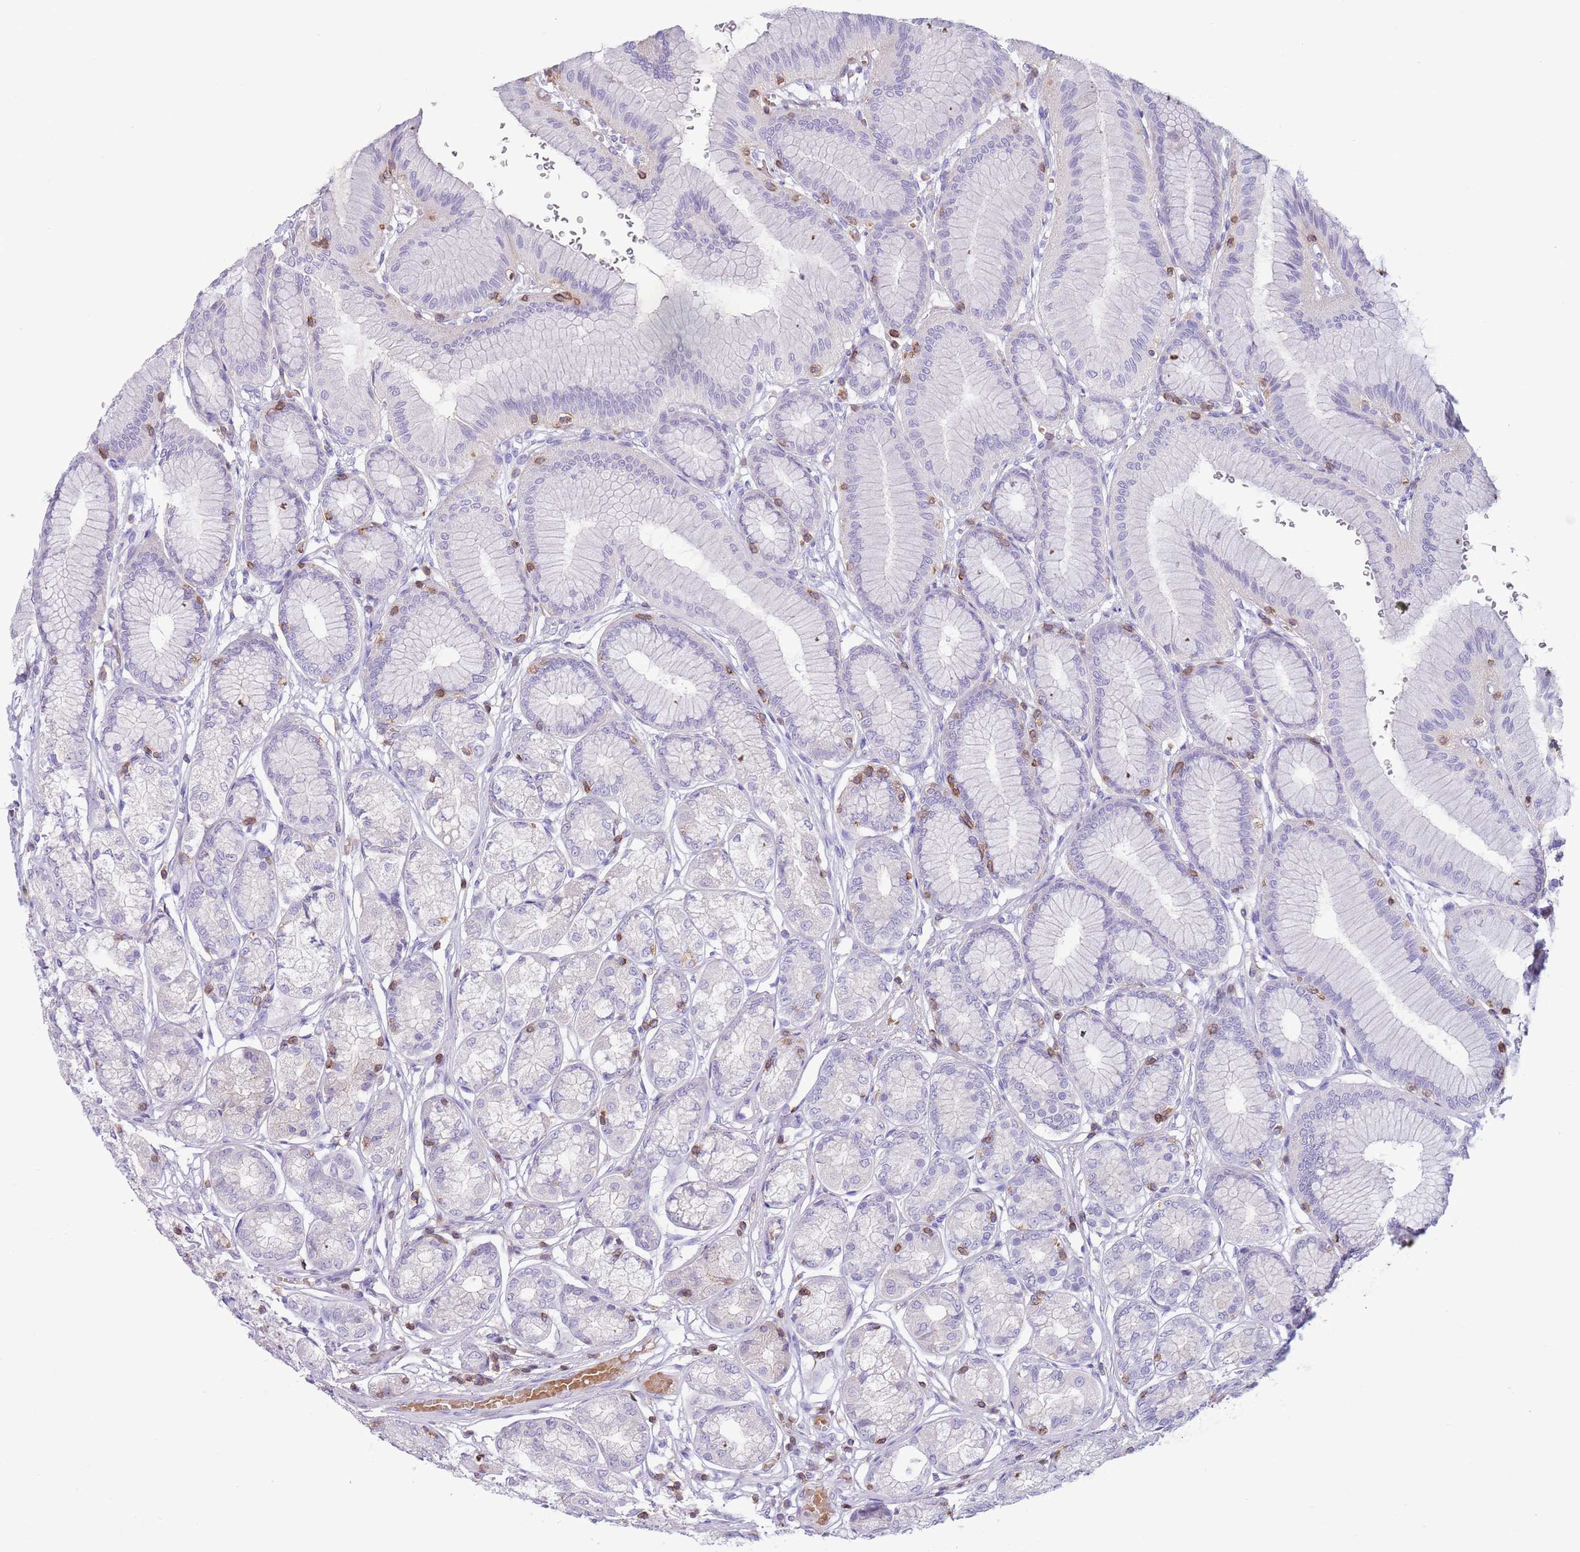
{"staining": {"intensity": "negative", "quantity": "none", "location": "none"}, "tissue": "stomach", "cell_type": "Glandular cells", "image_type": "normal", "snomed": [{"axis": "morphology", "description": "Normal tissue, NOS"}, {"axis": "morphology", "description": "Adenocarcinoma, NOS"}, {"axis": "morphology", "description": "Adenocarcinoma, High grade"}, {"axis": "topography", "description": "Stomach, upper"}, {"axis": "topography", "description": "Stomach"}], "caption": "Protein analysis of normal stomach reveals no significant positivity in glandular cells.", "gene": "OR4Q3", "patient": {"sex": "female", "age": 65}}